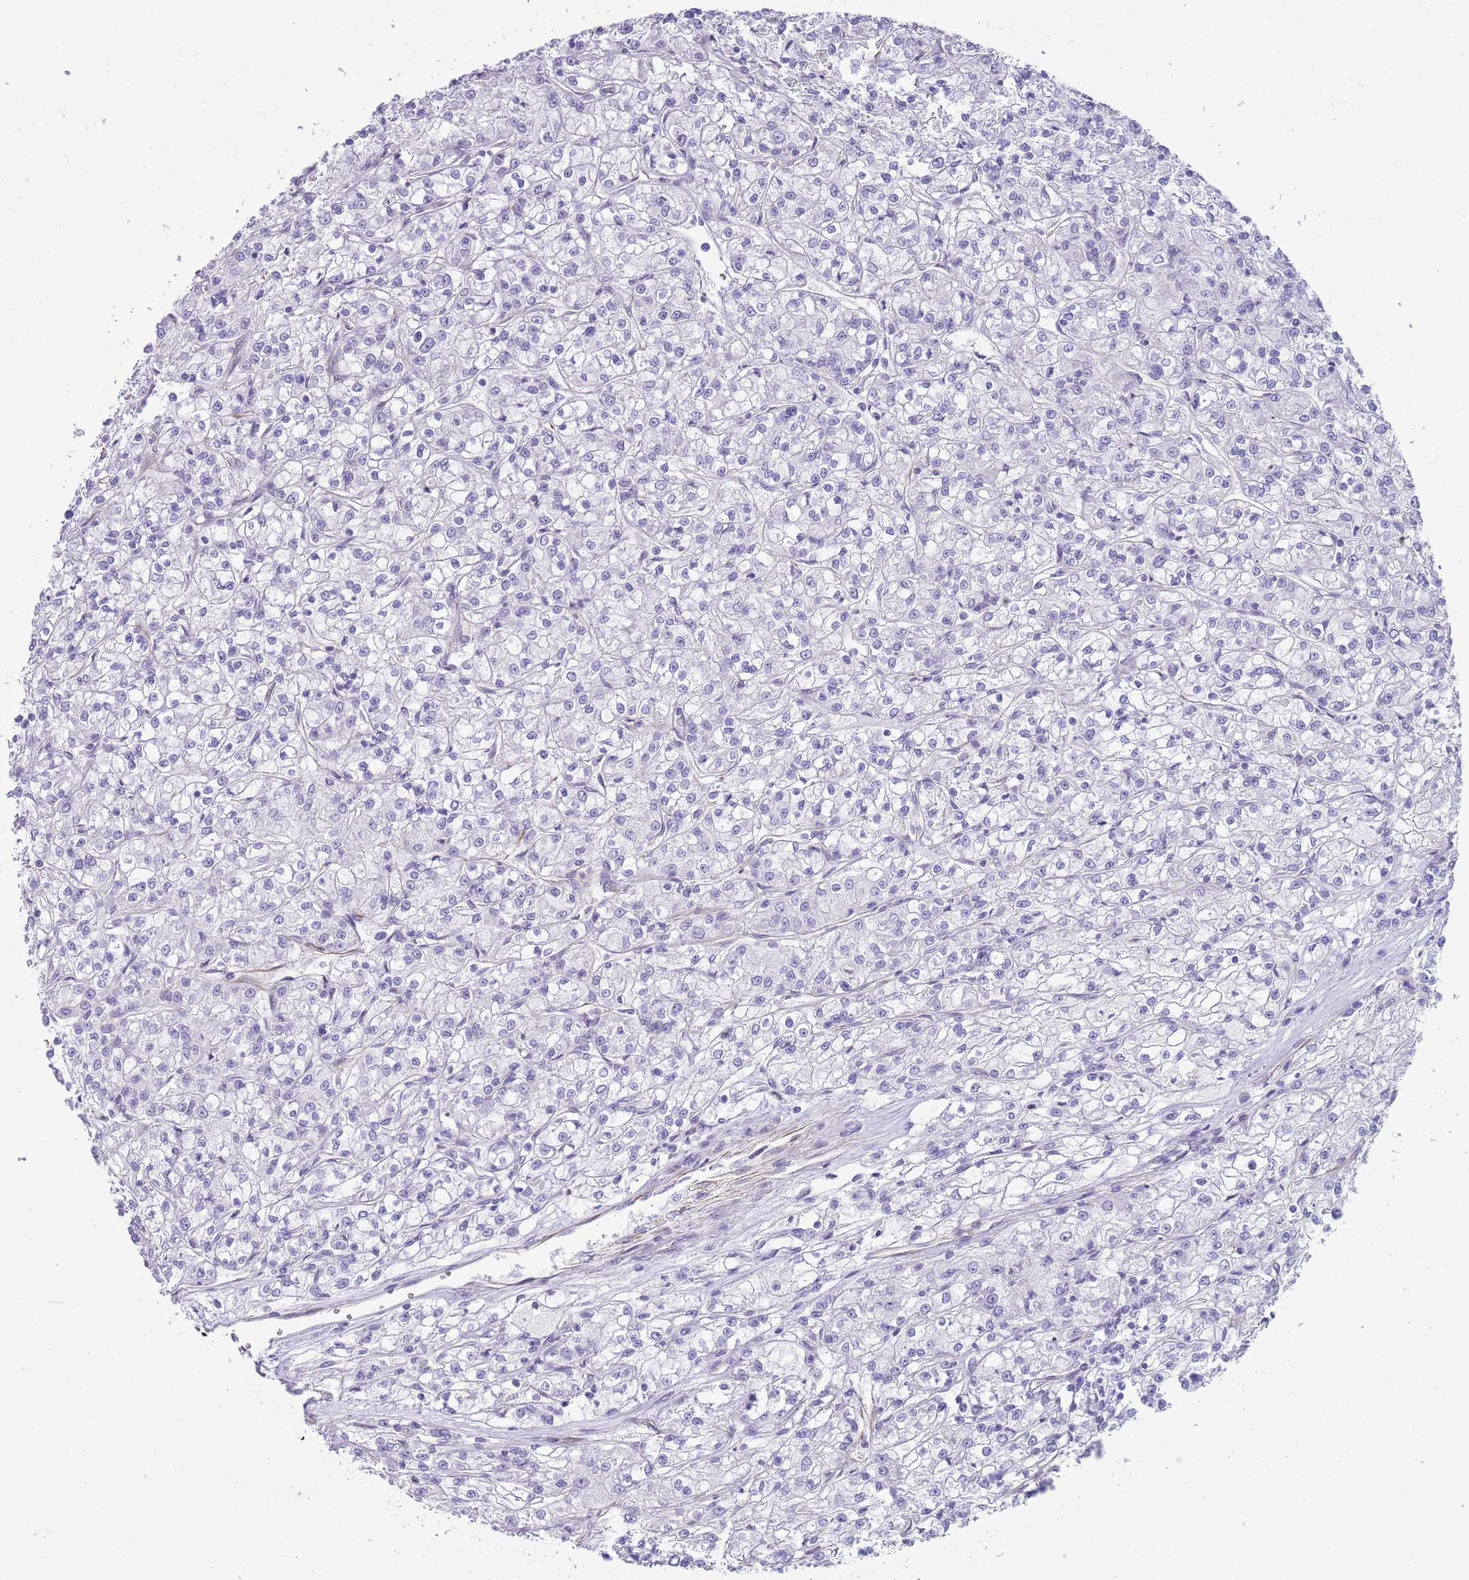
{"staining": {"intensity": "negative", "quantity": "none", "location": "none"}, "tissue": "renal cancer", "cell_type": "Tumor cells", "image_type": "cancer", "snomed": [{"axis": "morphology", "description": "Adenocarcinoma, NOS"}, {"axis": "topography", "description": "Kidney"}], "caption": "Immunohistochemical staining of human adenocarcinoma (renal) reveals no significant expression in tumor cells.", "gene": "NBPF3", "patient": {"sex": "female", "age": 59}}